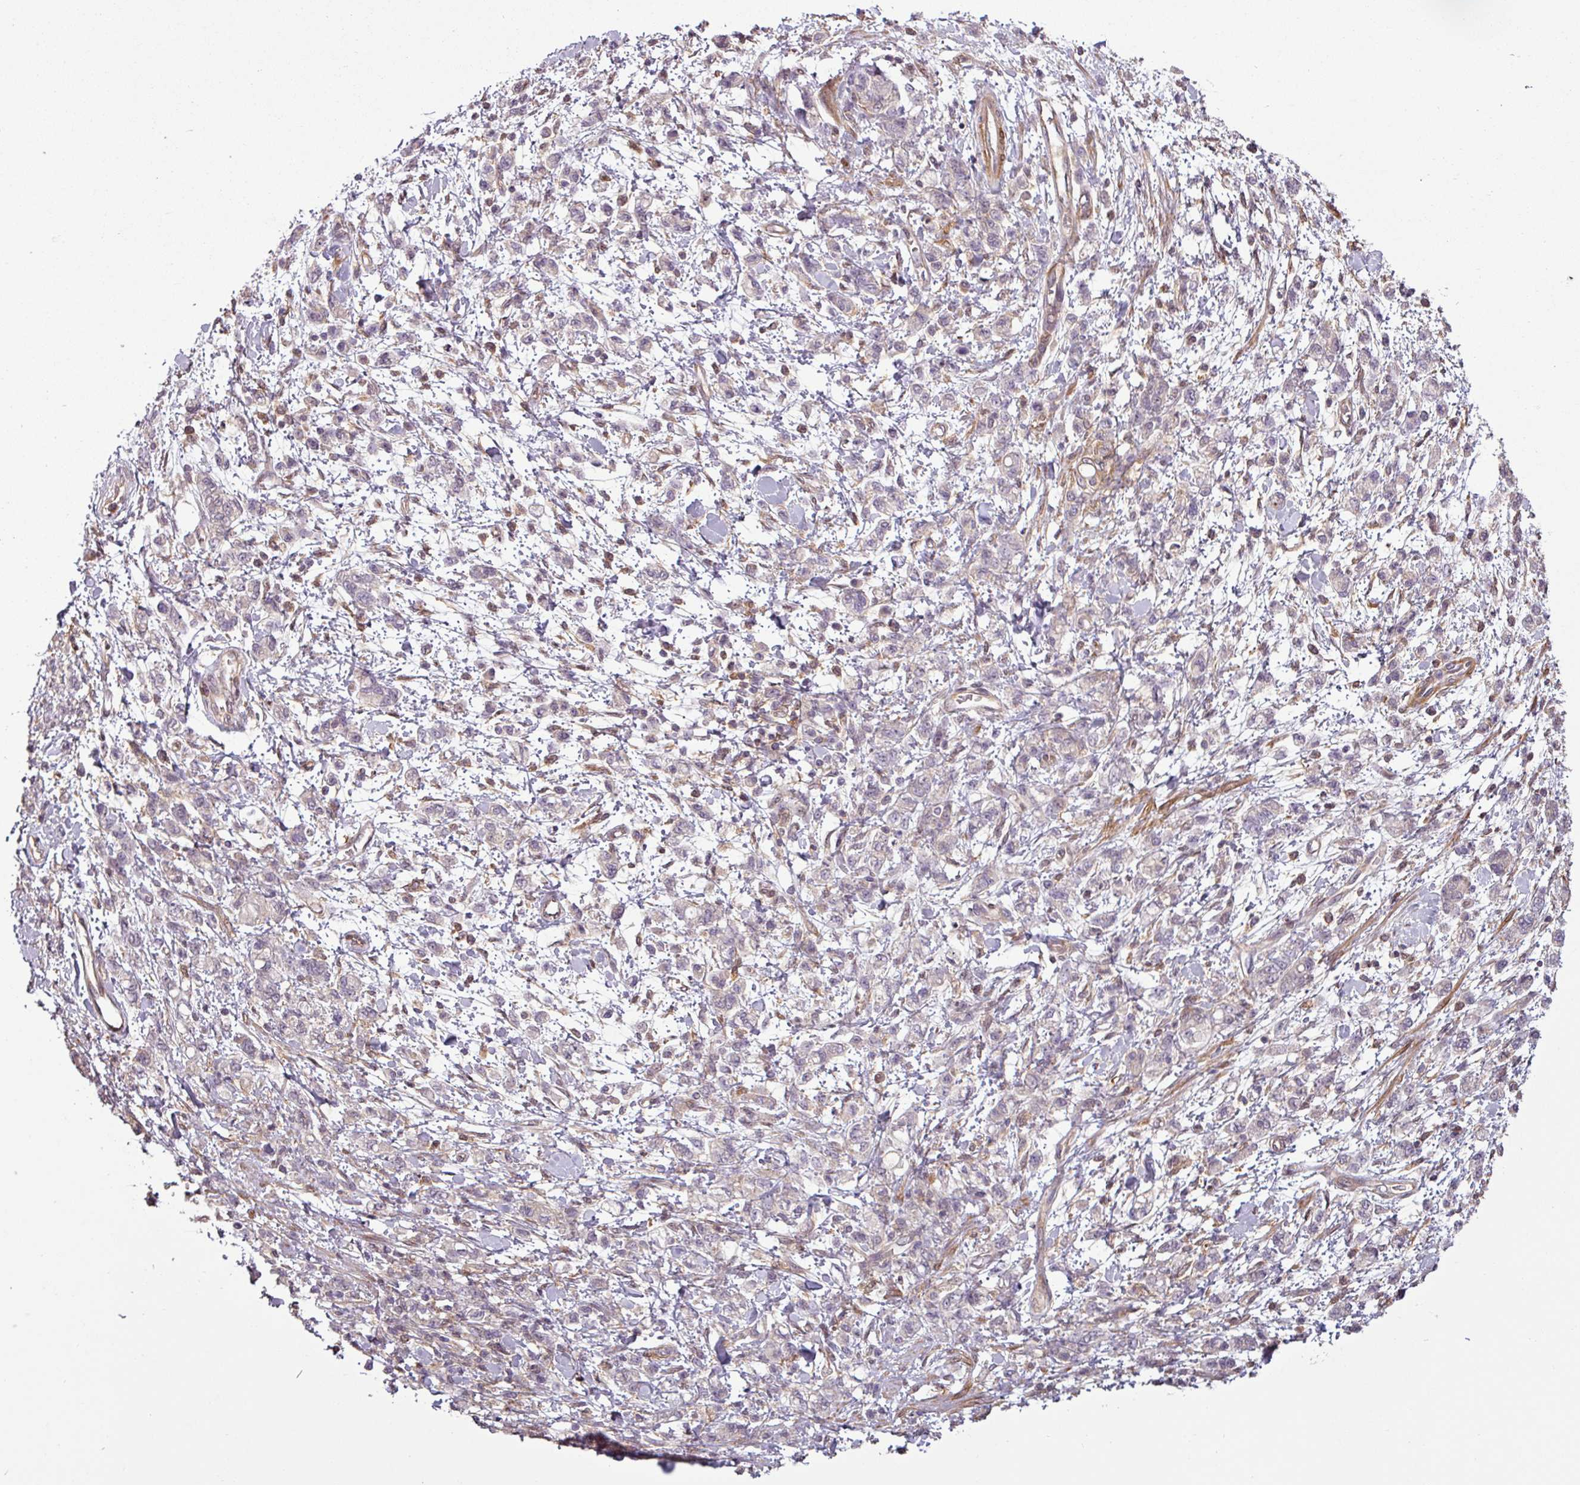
{"staining": {"intensity": "negative", "quantity": "none", "location": "none"}, "tissue": "stomach cancer", "cell_type": "Tumor cells", "image_type": "cancer", "snomed": [{"axis": "morphology", "description": "Adenocarcinoma, NOS"}, {"axis": "topography", "description": "Stomach"}], "caption": "Immunohistochemical staining of stomach adenocarcinoma reveals no significant staining in tumor cells.", "gene": "SH3BGRL", "patient": {"sex": "male", "age": 77}}